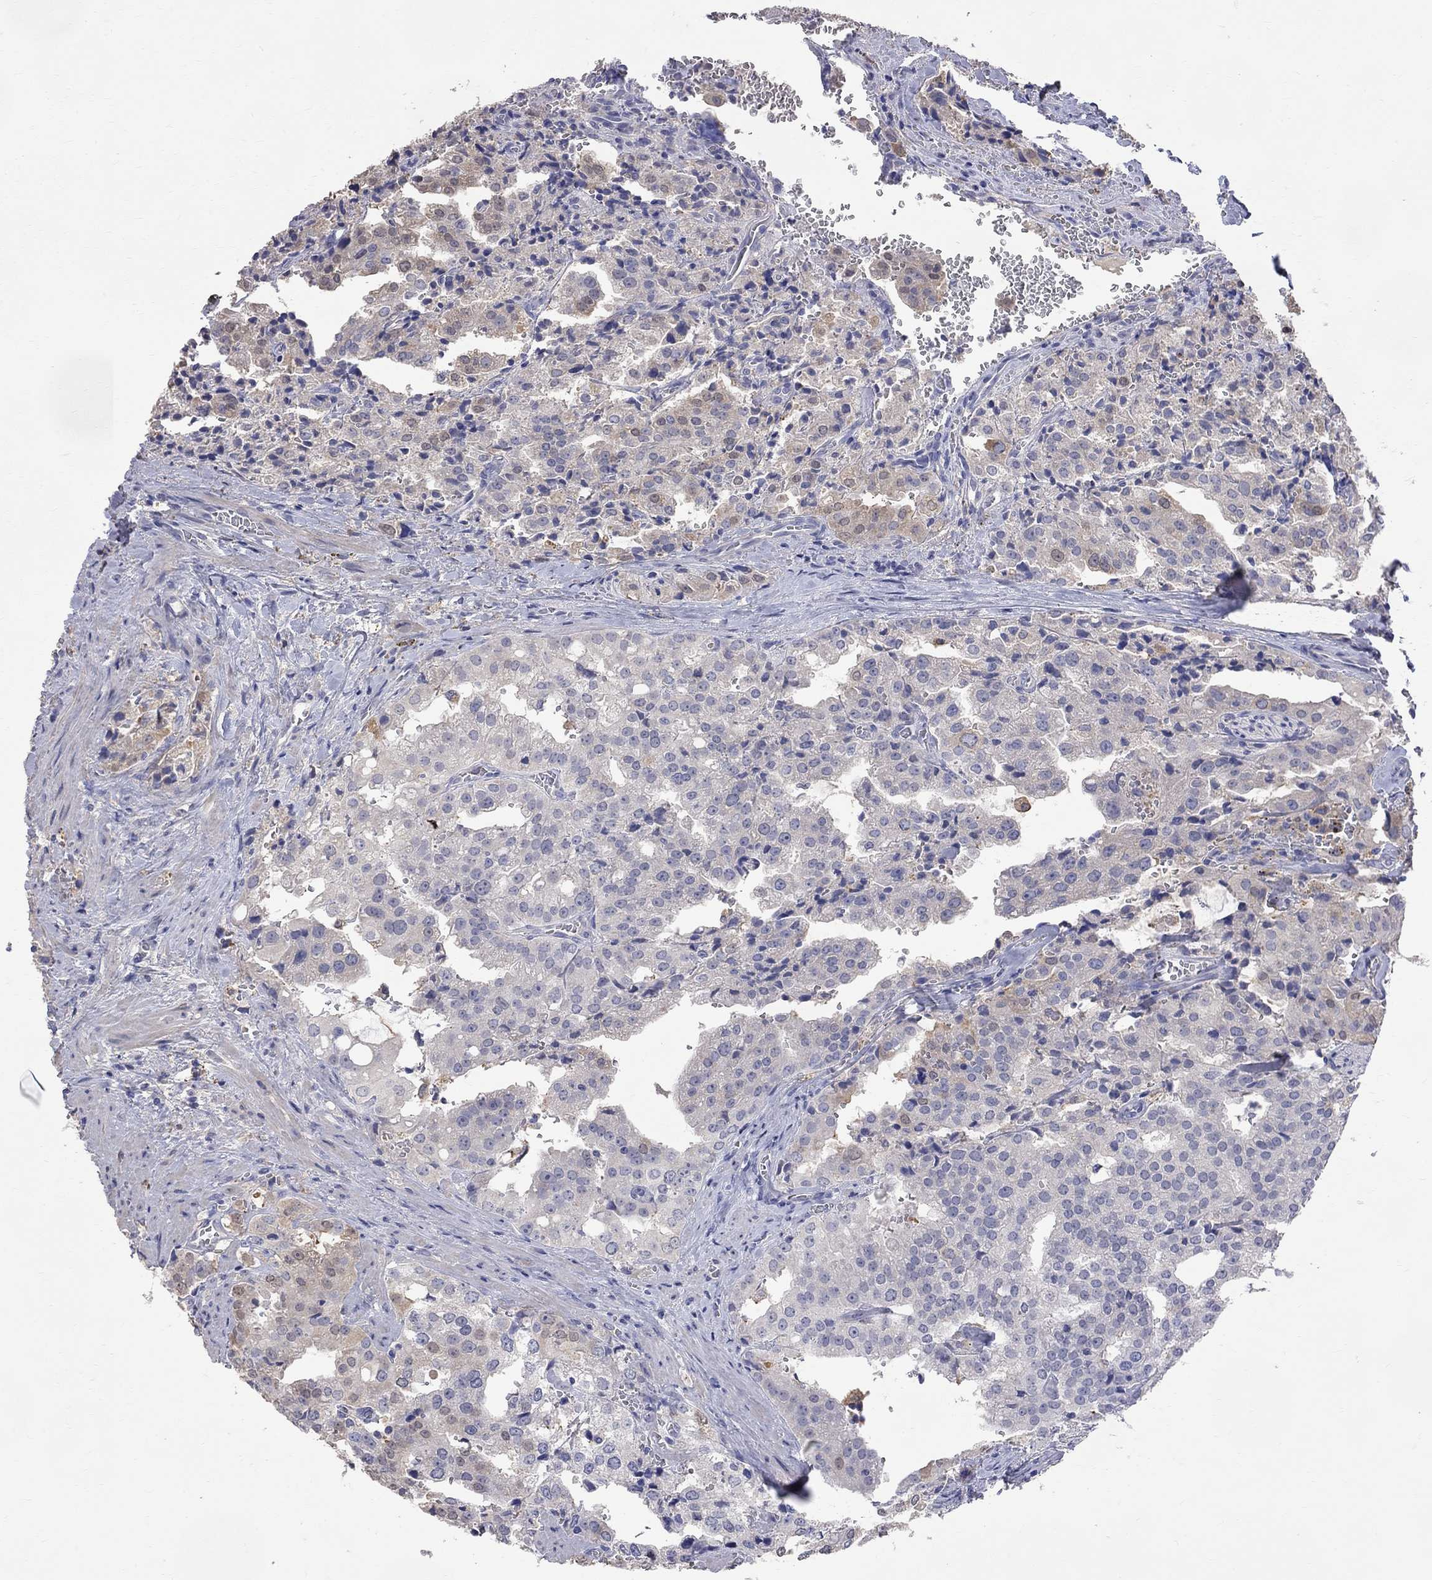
{"staining": {"intensity": "weak", "quantity": "<25%", "location": "cytoplasmic/membranous"}, "tissue": "prostate cancer", "cell_type": "Tumor cells", "image_type": "cancer", "snomed": [{"axis": "morphology", "description": "Adenocarcinoma, High grade"}, {"axis": "topography", "description": "Prostate"}], "caption": "Human prostate adenocarcinoma (high-grade) stained for a protein using IHC shows no expression in tumor cells.", "gene": "CKAP2", "patient": {"sex": "male", "age": 68}}